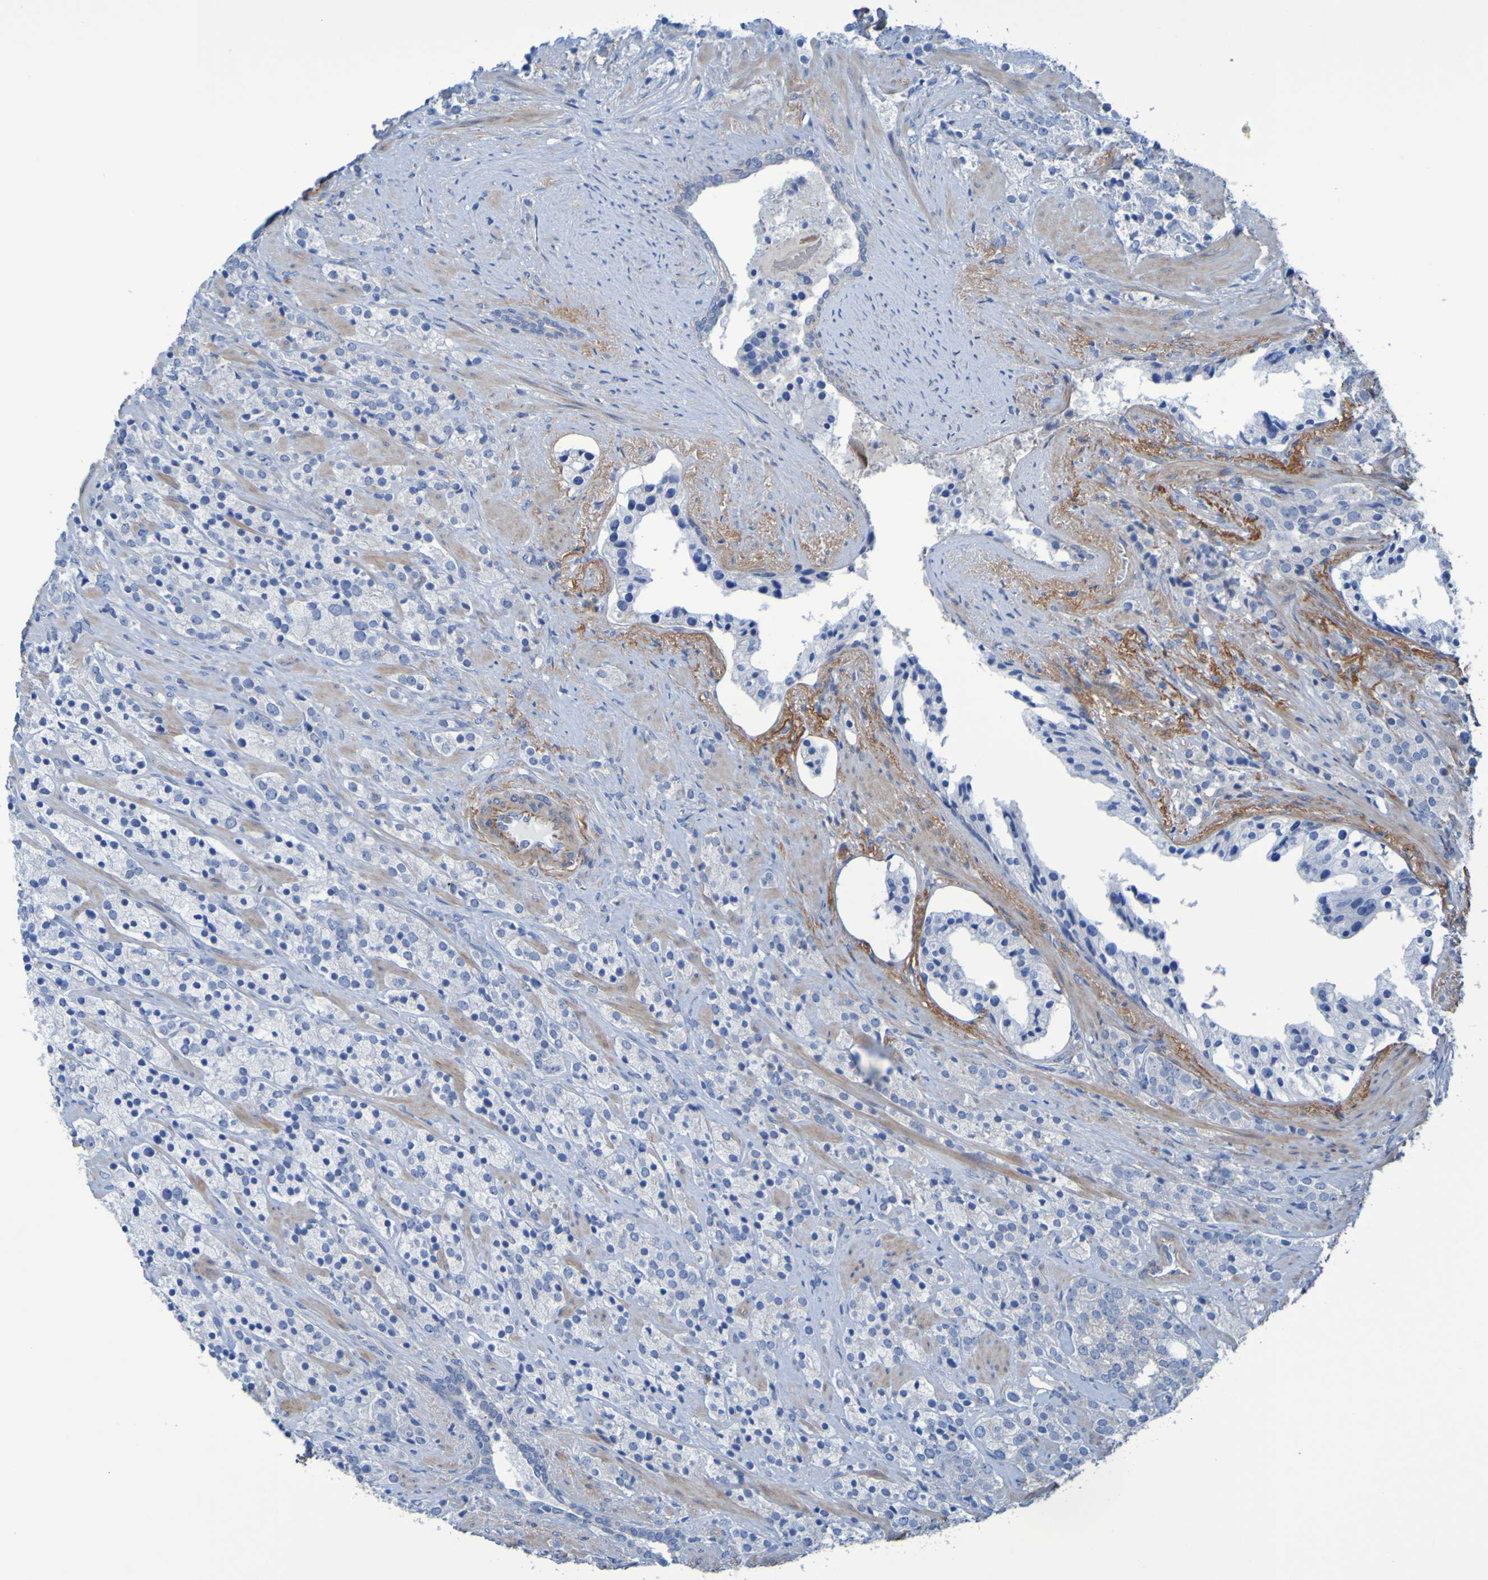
{"staining": {"intensity": "negative", "quantity": "none", "location": "none"}, "tissue": "prostate cancer", "cell_type": "Tumor cells", "image_type": "cancer", "snomed": [{"axis": "morphology", "description": "Adenocarcinoma, High grade"}, {"axis": "topography", "description": "Prostate"}], "caption": "IHC of prostate high-grade adenocarcinoma displays no expression in tumor cells.", "gene": "LPP", "patient": {"sex": "male", "age": 71}}